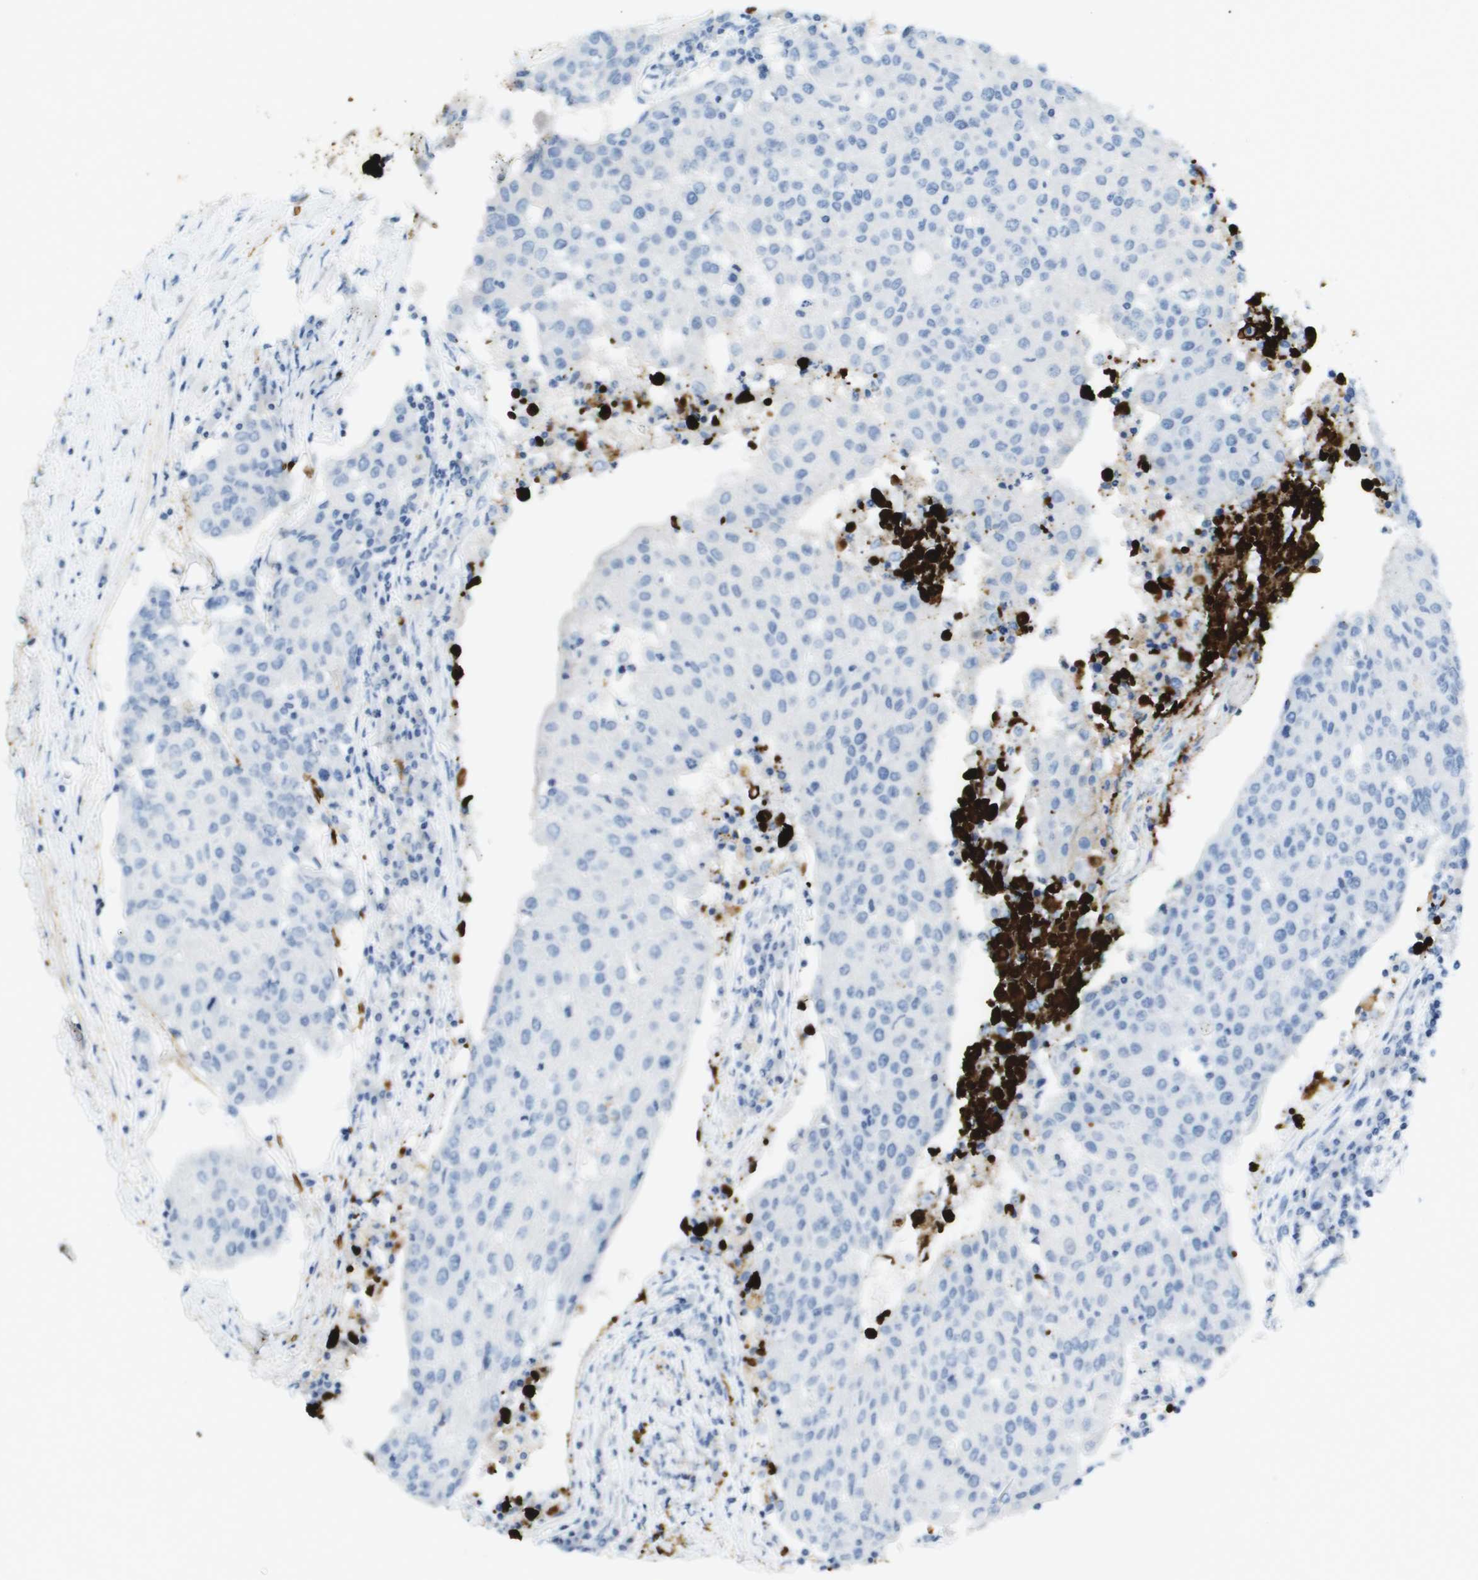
{"staining": {"intensity": "negative", "quantity": "none", "location": "none"}, "tissue": "urothelial cancer", "cell_type": "Tumor cells", "image_type": "cancer", "snomed": [{"axis": "morphology", "description": "Urothelial carcinoma, High grade"}, {"axis": "topography", "description": "Urinary bladder"}], "caption": "A histopathology image of human urothelial carcinoma (high-grade) is negative for staining in tumor cells.", "gene": "VTN", "patient": {"sex": "female", "age": 85}}